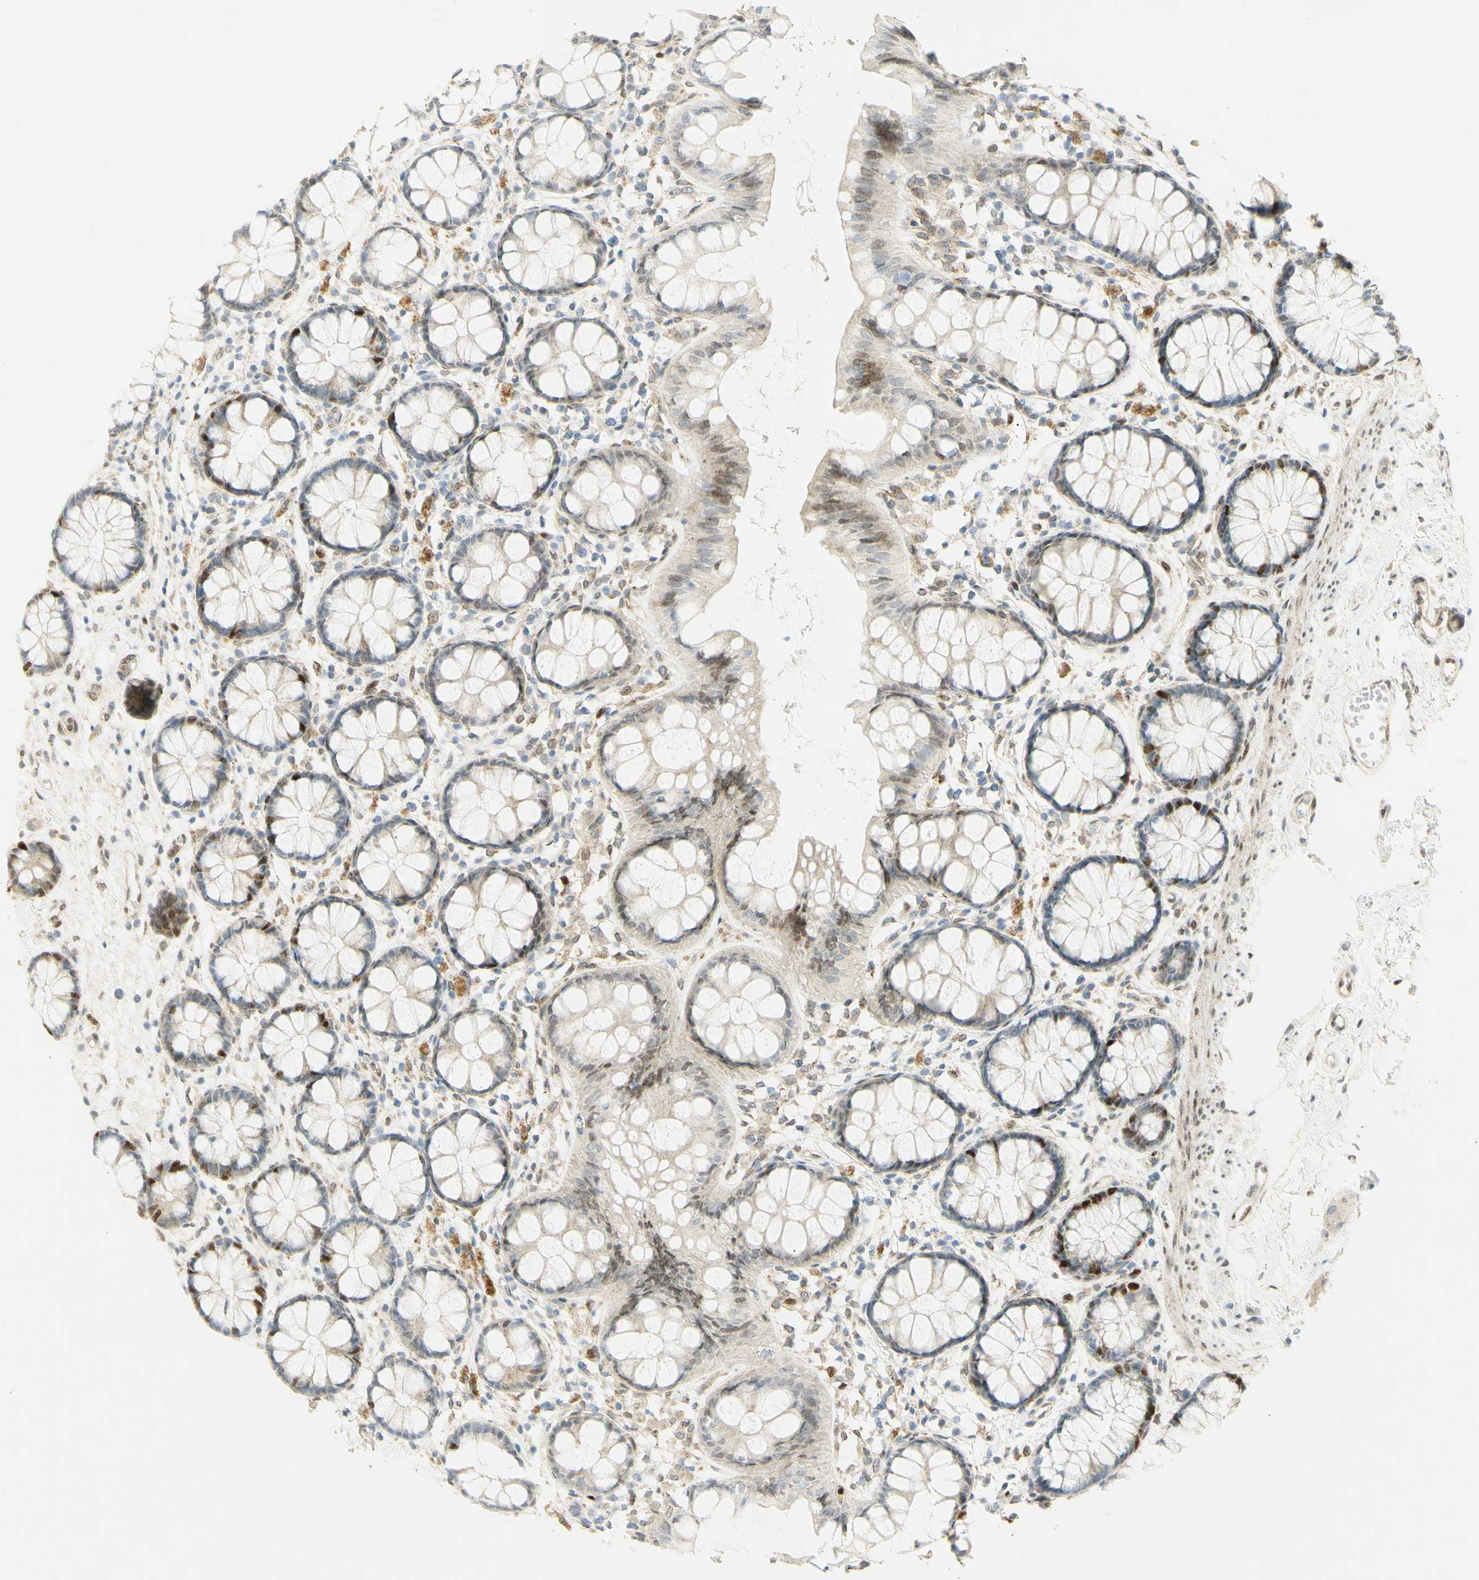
{"staining": {"intensity": "strong", "quantity": "<25%", "location": "nuclear"}, "tissue": "rectum", "cell_type": "Glandular cells", "image_type": "normal", "snomed": [{"axis": "morphology", "description": "Normal tissue, NOS"}, {"axis": "topography", "description": "Rectum"}], "caption": "A medium amount of strong nuclear expression is seen in approximately <25% of glandular cells in benign rectum.", "gene": "E2F1", "patient": {"sex": "female", "age": 66}}